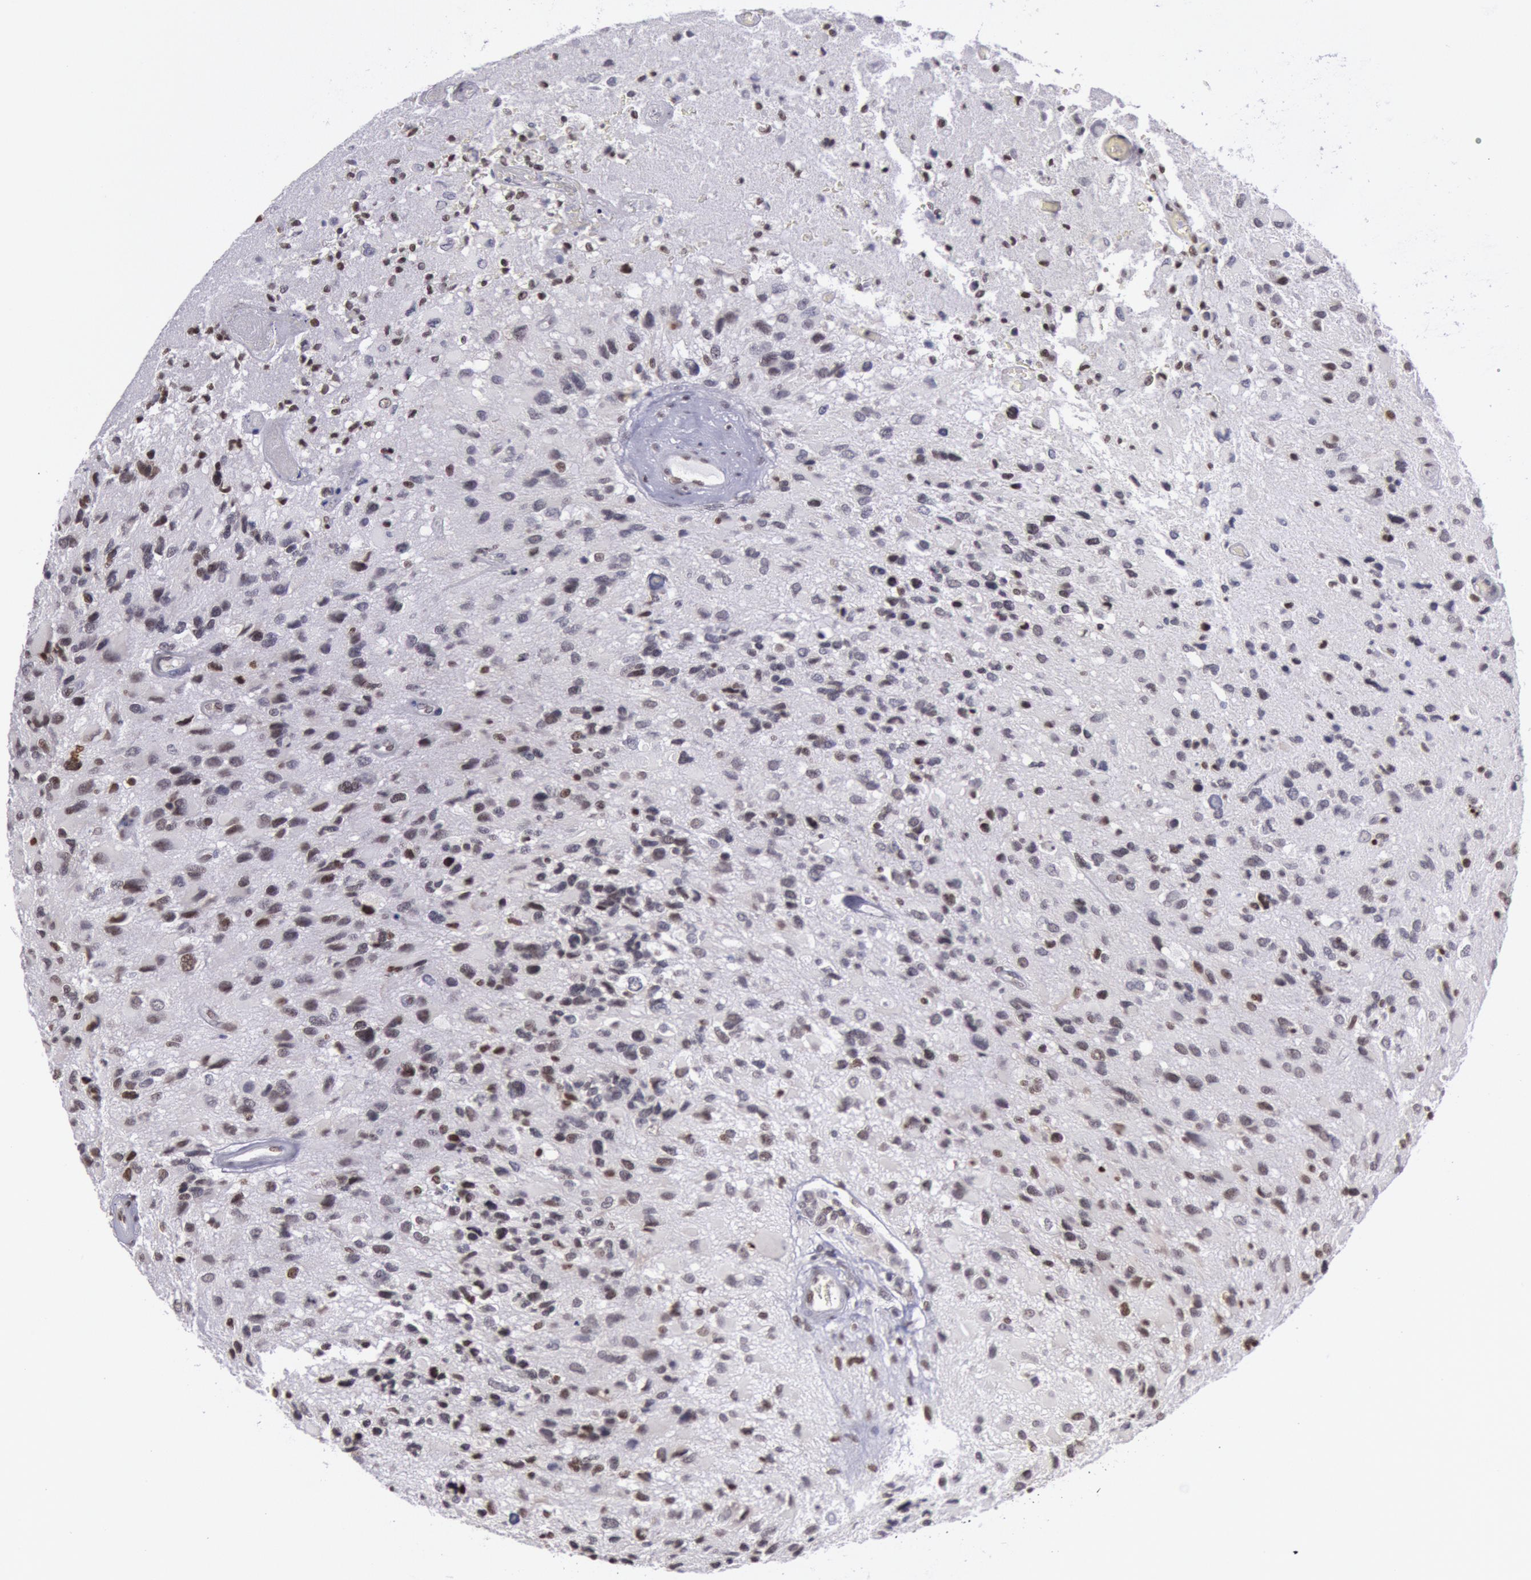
{"staining": {"intensity": "strong", "quantity": "25%-75%", "location": "nuclear"}, "tissue": "glioma", "cell_type": "Tumor cells", "image_type": "cancer", "snomed": [{"axis": "morphology", "description": "Glioma, malignant, High grade"}, {"axis": "topography", "description": "Brain"}], "caption": "Strong nuclear expression is appreciated in approximately 25%-75% of tumor cells in glioma. The staining was performed using DAB to visualize the protein expression in brown, while the nuclei were stained in blue with hematoxylin (Magnification: 20x).", "gene": "NKAP", "patient": {"sex": "male", "age": 69}}